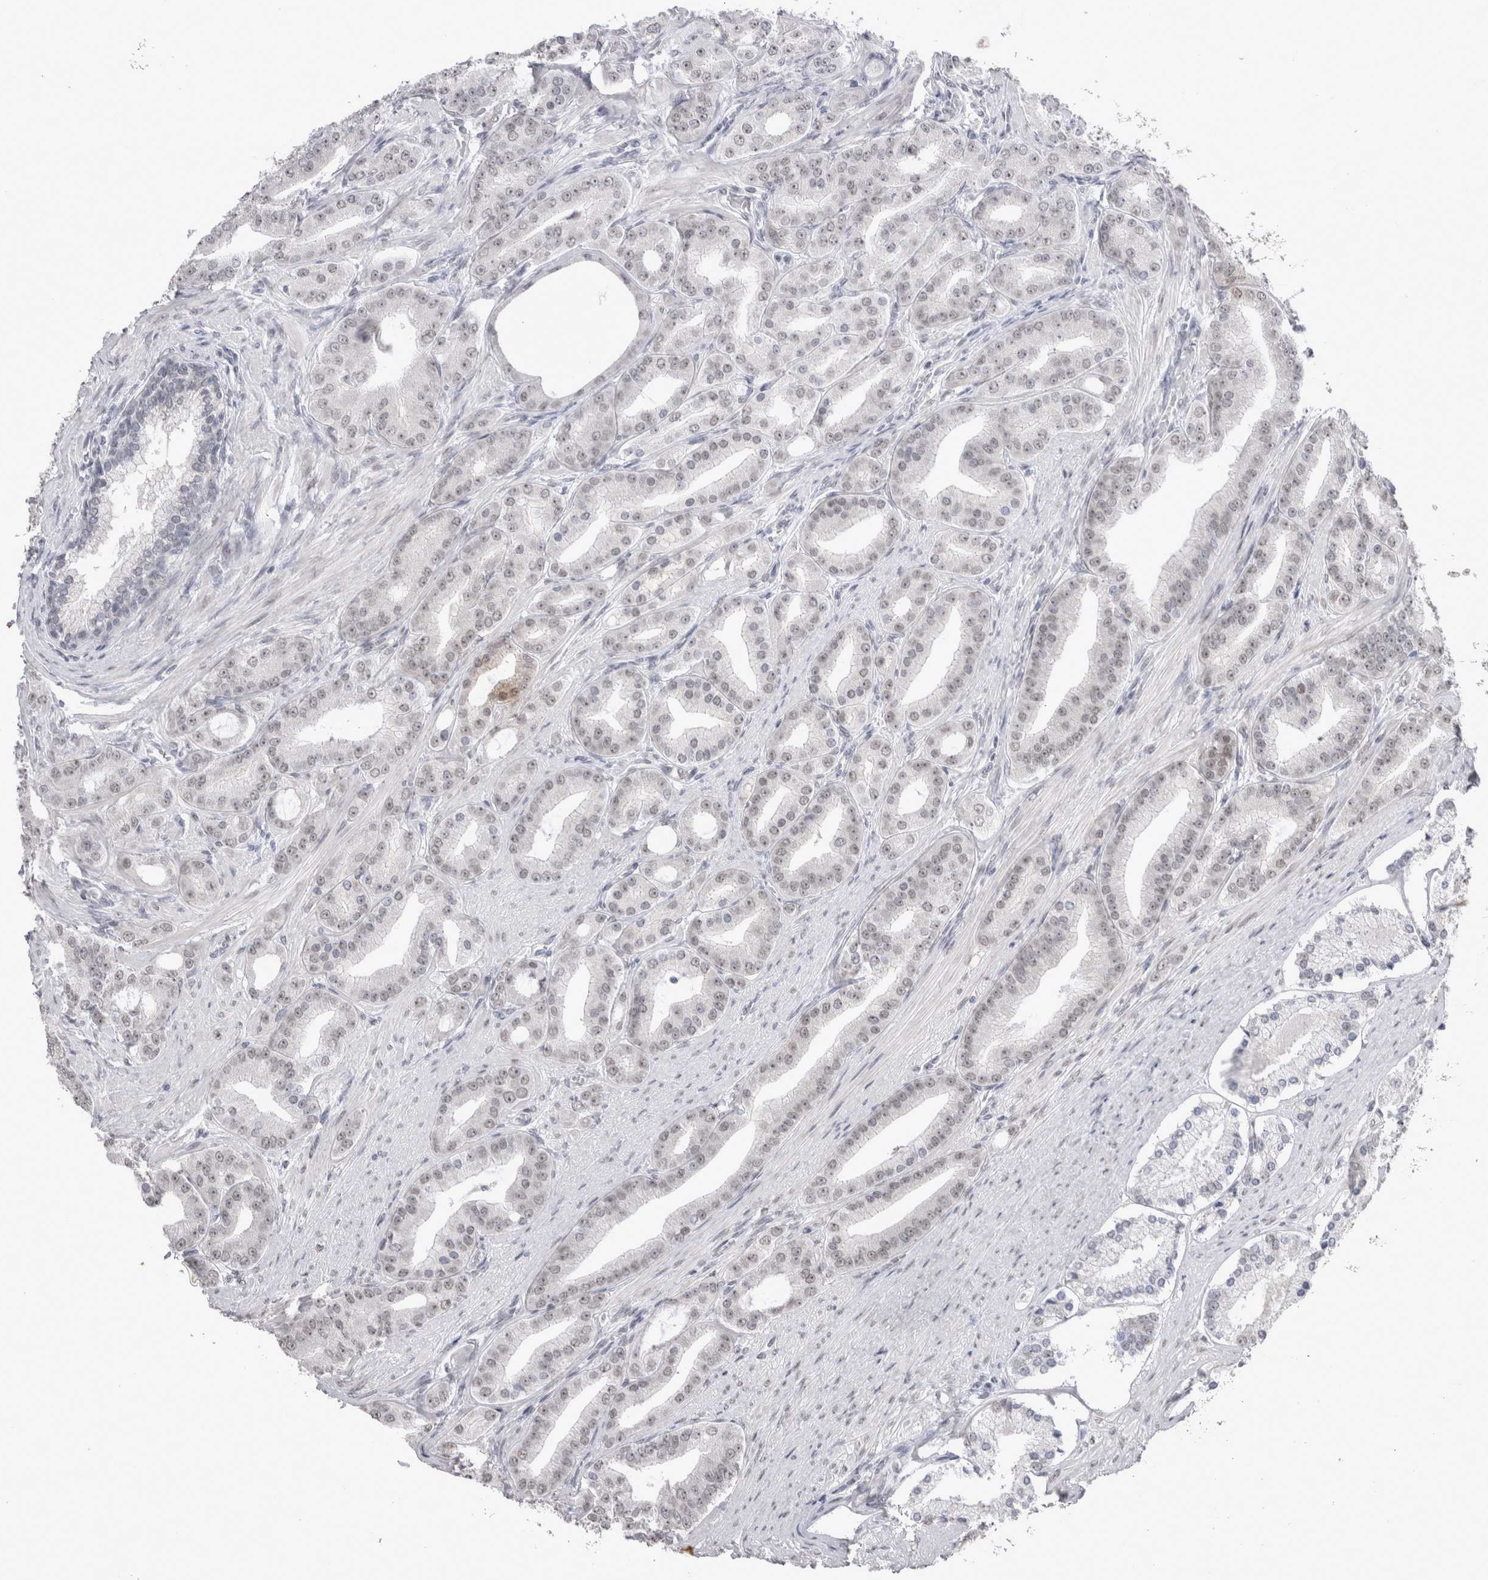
{"staining": {"intensity": "negative", "quantity": "none", "location": "none"}, "tissue": "prostate cancer", "cell_type": "Tumor cells", "image_type": "cancer", "snomed": [{"axis": "morphology", "description": "Adenocarcinoma, High grade"}, {"axis": "topography", "description": "Prostate"}], "caption": "Tumor cells are negative for protein expression in human prostate adenocarcinoma (high-grade). (DAB immunohistochemistry (IHC) with hematoxylin counter stain).", "gene": "DDX4", "patient": {"sex": "male", "age": 60}}